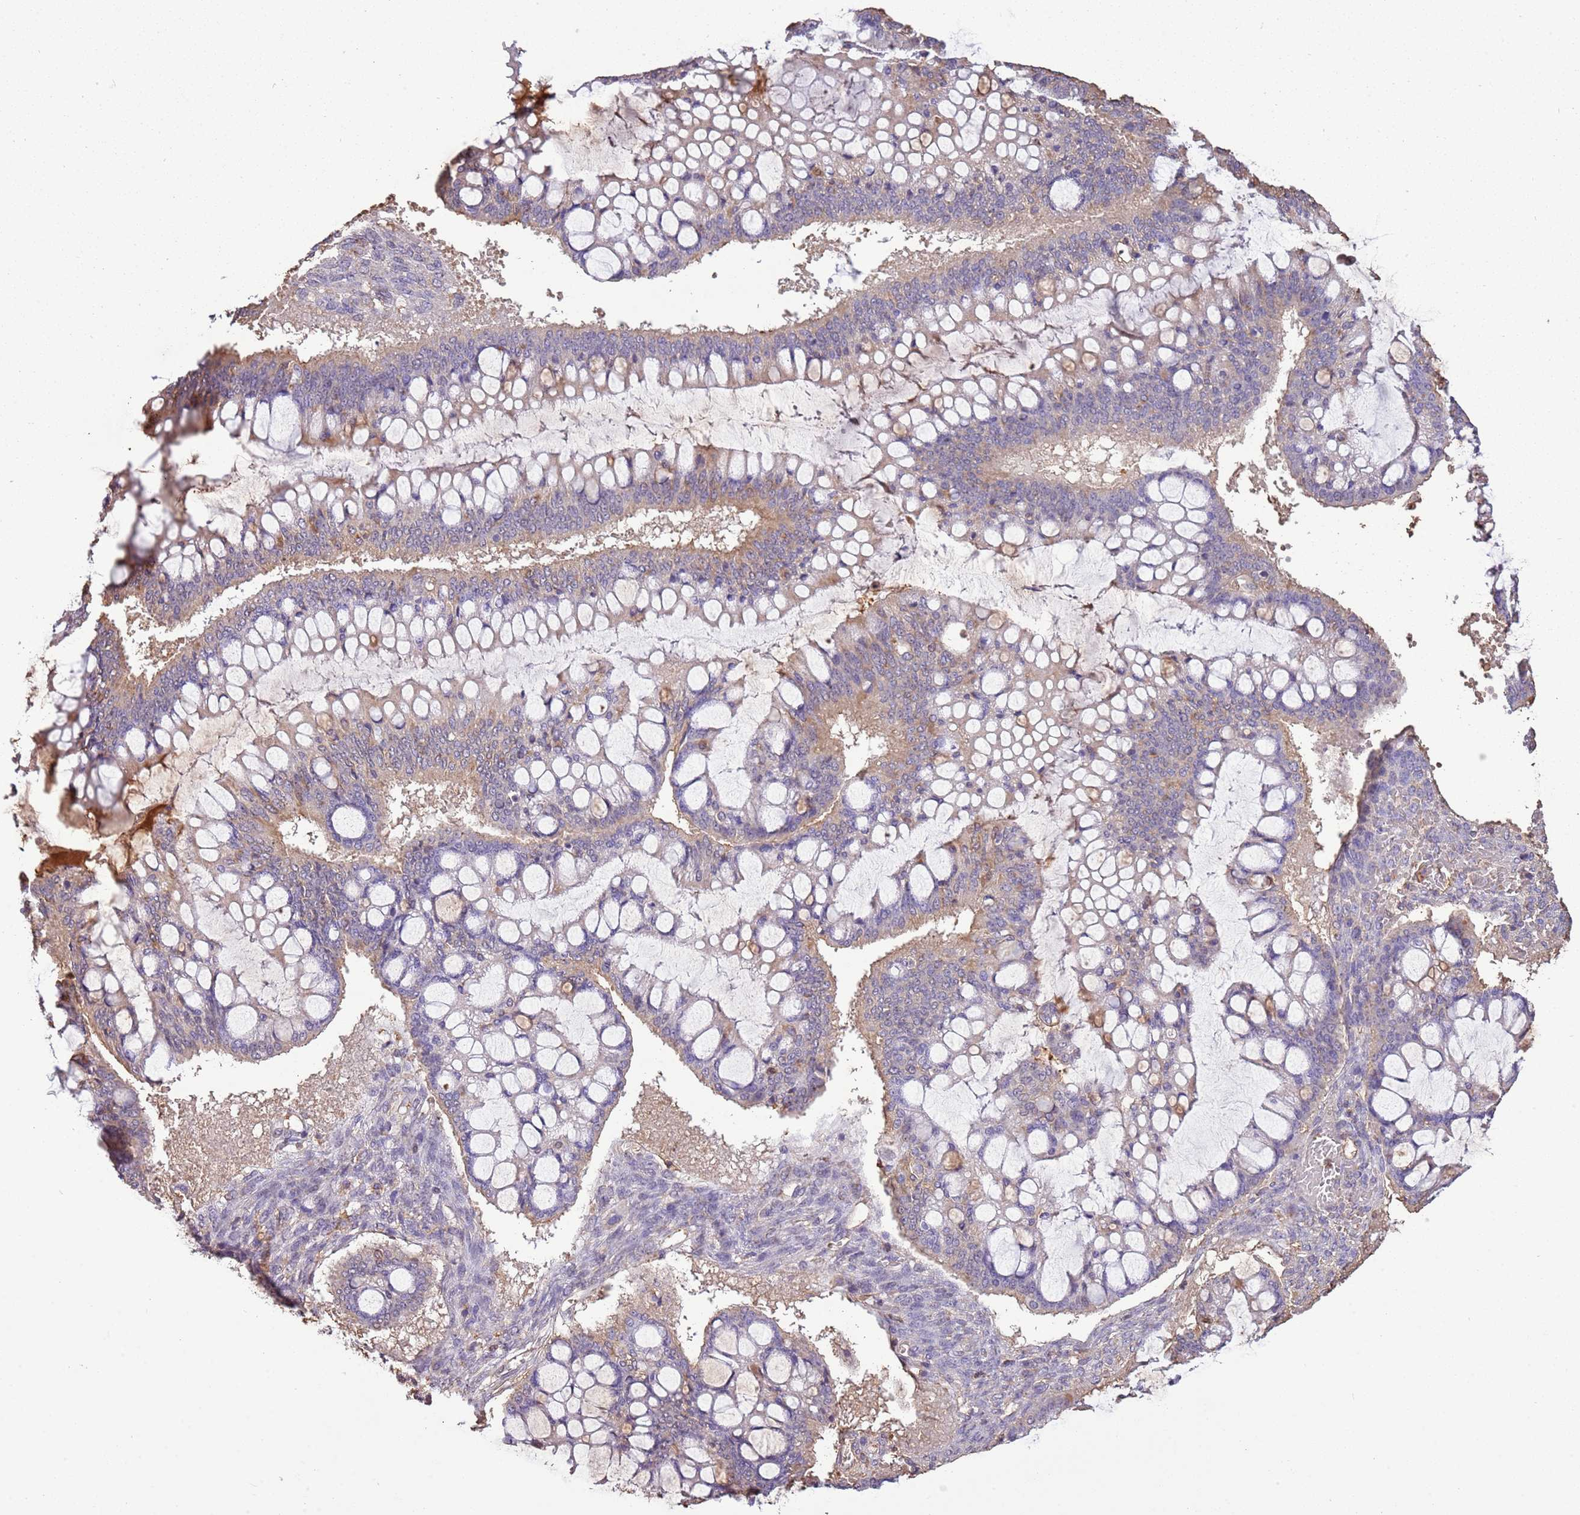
{"staining": {"intensity": "weak", "quantity": "25%-75%", "location": "cytoplasmic/membranous"}, "tissue": "ovarian cancer", "cell_type": "Tumor cells", "image_type": "cancer", "snomed": [{"axis": "morphology", "description": "Cystadenocarcinoma, mucinous, NOS"}, {"axis": "topography", "description": "Ovary"}], "caption": "A histopathology image of mucinous cystadenocarcinoma (ovarian) stained for a protein reveals weak cytoplasmic/membranous brown staining in tumor cells.", "gene": "ARL10", "patient": {"sex": "female", "age": 73}}